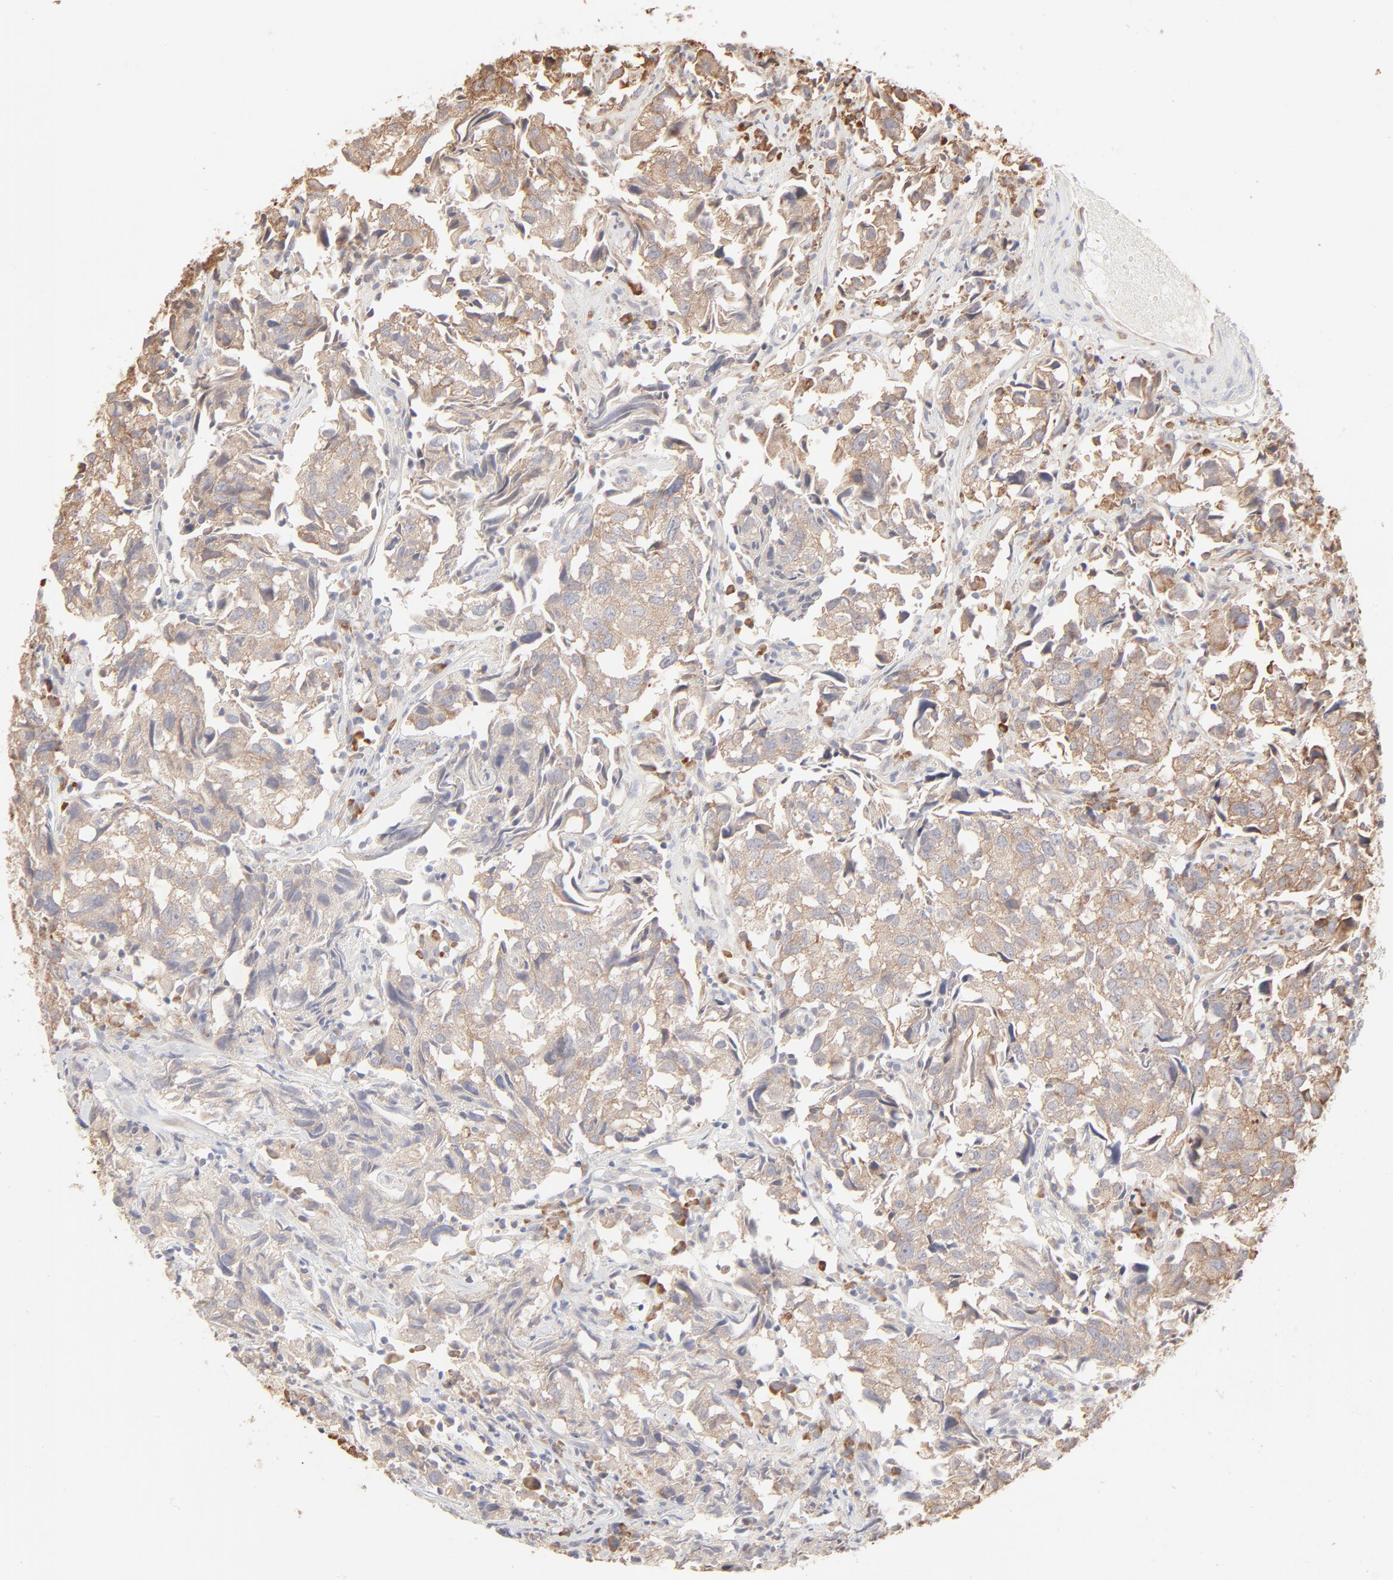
{"staining": {"intensity": "weak", "quantity": ">75%", "location": "cytoplasmic/membranous"}, "tissue": "urothelial cancer", "cell_type": "Tumor cells", "image_type": "cancer", "snomed": [{"axis": "morphology", "description": "Urothelial carcinoma, High grade"}, {"axis": "topography", "description": "Urinary bladder"}], "caption": "DAB immunohistochemical staining of human urothelial cancer demonstrates weak cytoplasmic/membranous protein expression in approximately >75% of tumor cells.", "gene": "RPS20", "patient": {"sex": "female", "age": 75}}